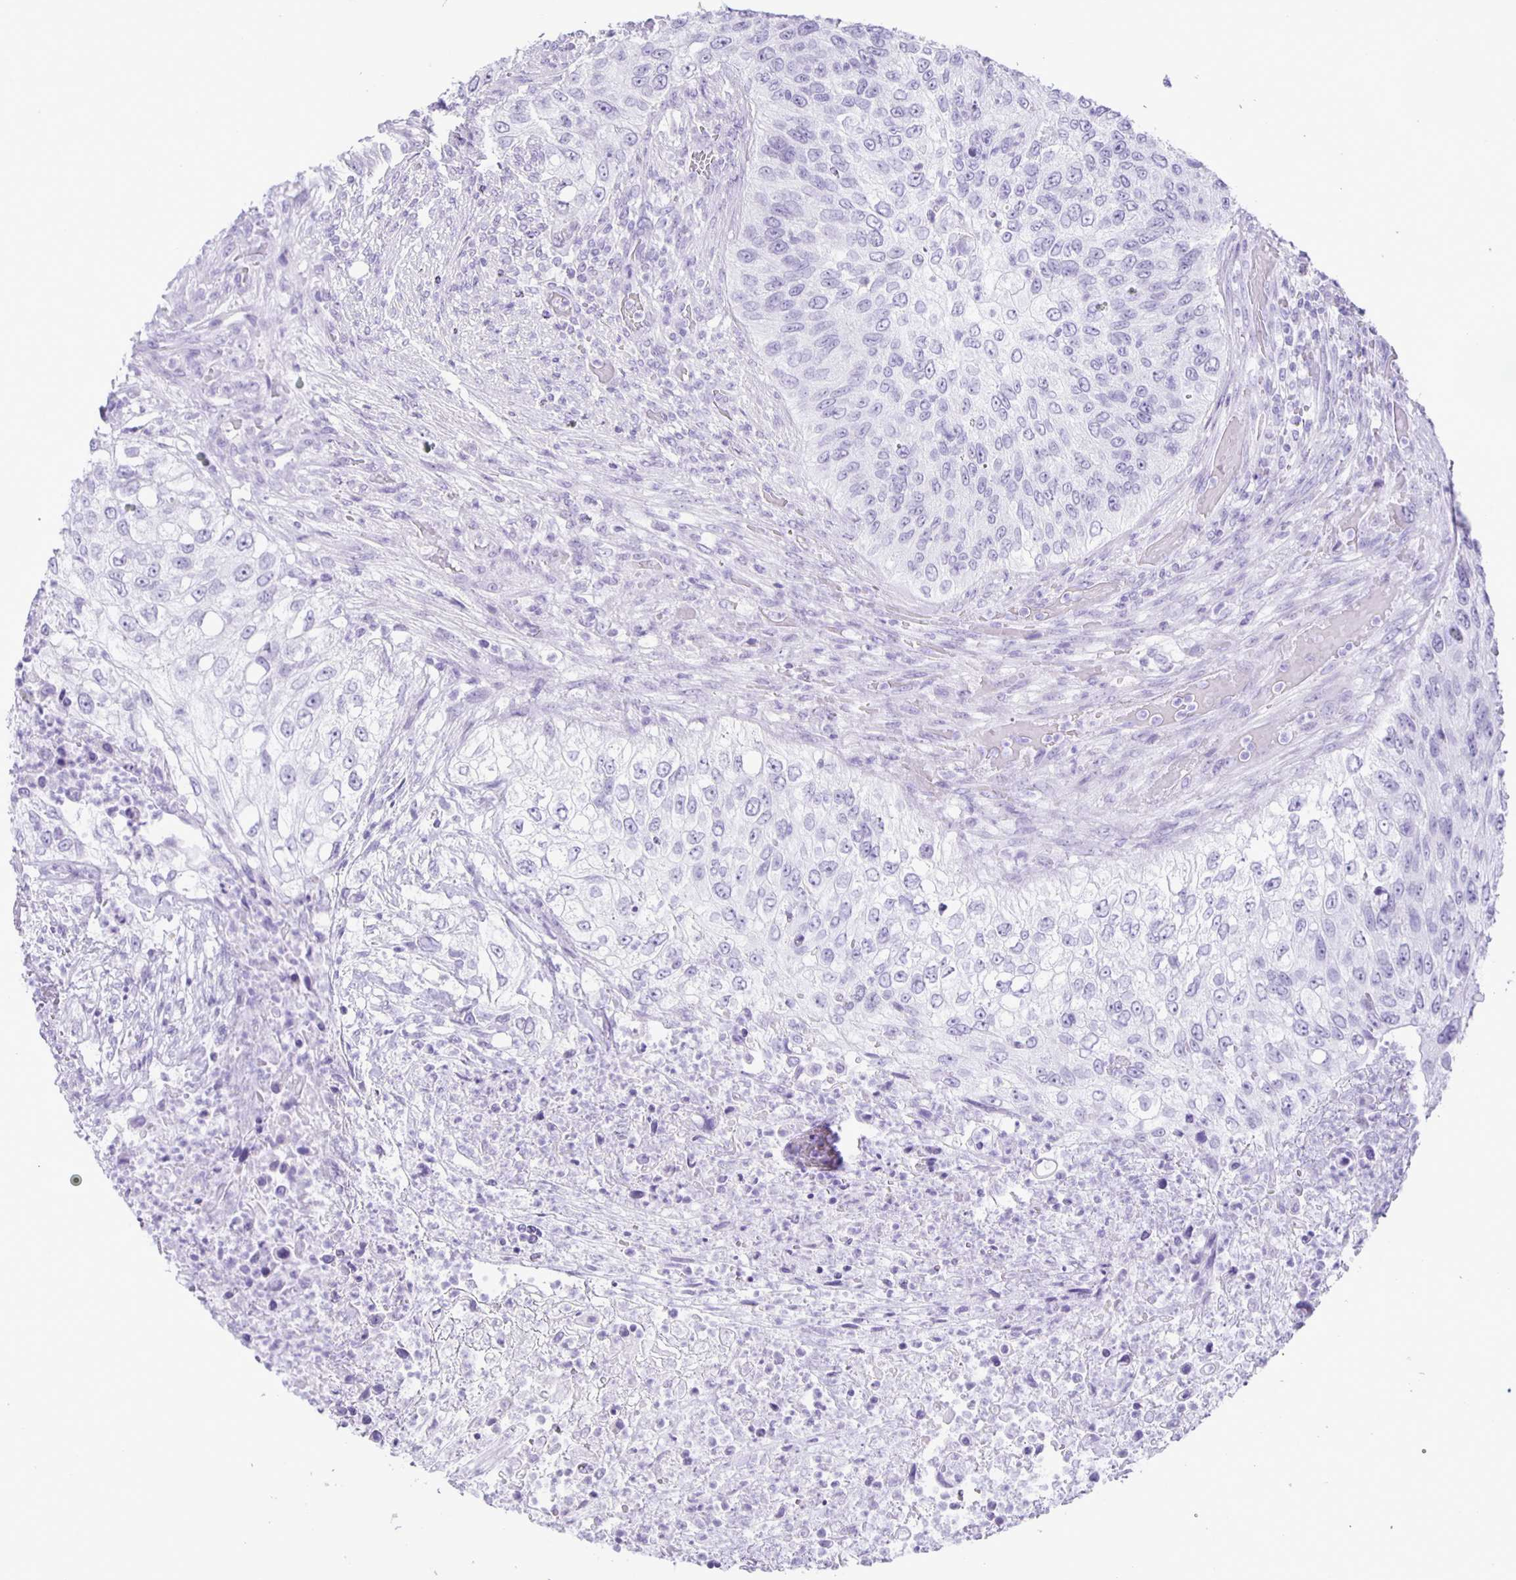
{"staining": {"intensity": "negative", "quantity": "none", "location": "none"}, "tissue": "urothelial cancer", "cell_type": "Tumor cells", "image_type": "cancer", "snomed": [{"axis": "morphology", "description": "Urothelial carcinoma, High grade"}, {"axis": "topography", "description": "Urinary bladder"}], "caption": "Protein analysis of urothelial cancer shows no significant positivity in tumor cells.", "gene": "EZHIP", "patient": {"sex": "female", "age": 60}}